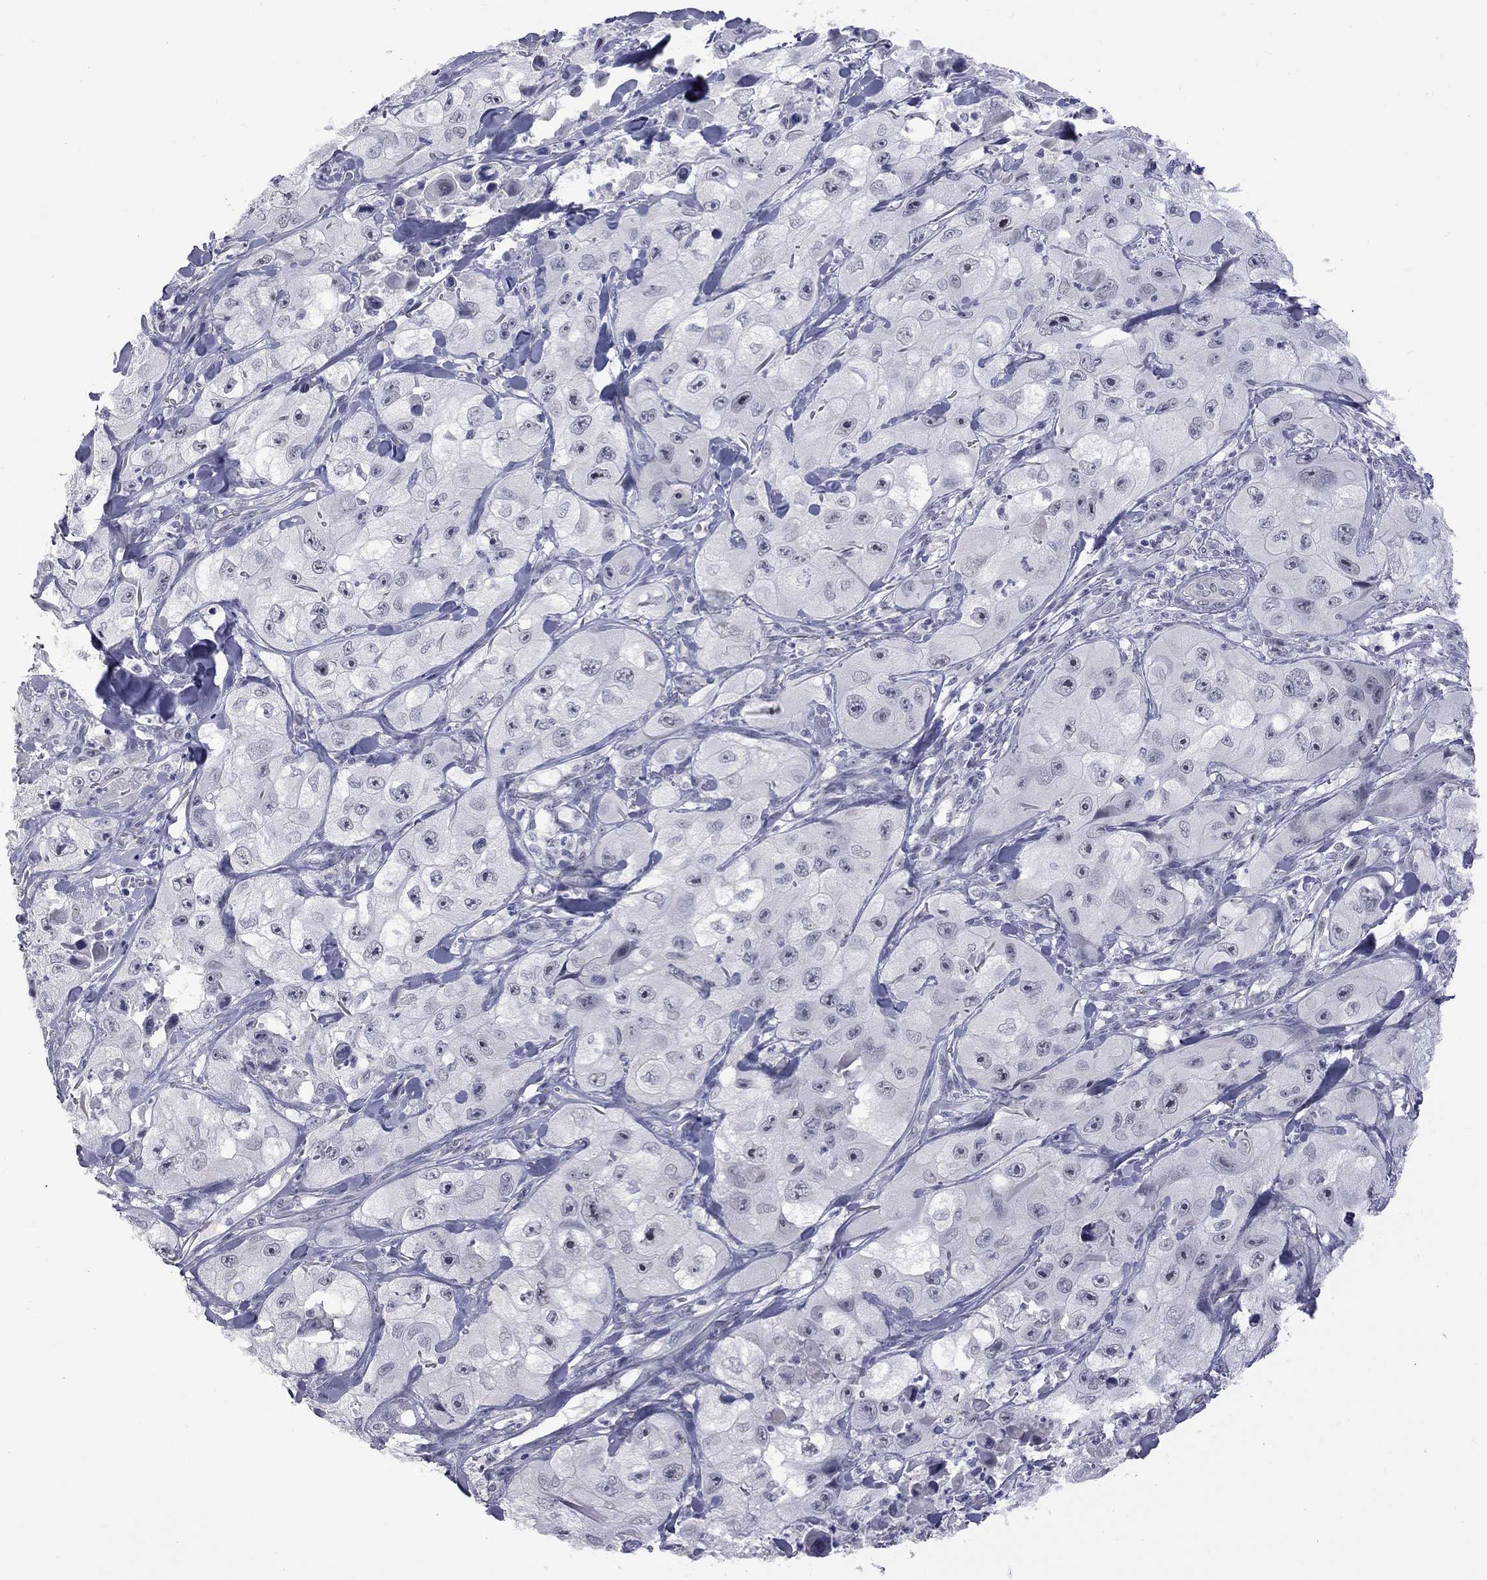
{"staining": {"intensity": "weak", "quantity": "<25%", "location": "nuclear"}, "tissue": "skin cancer", "cell_type": "Tumor cells", "image_type": "cancer", "snomed": [{"axis": "morphology", "description": "Squamous cell carcinoma, NOS"}, {"axis": "topography", "description": "Skin"}, {"axis": "topography", "description": "Subcutis"}], "caption": "An immunohistochemistry (IHC) histopathology image of skin cancer (squamous cell carcinoma) is shown. There is no staining in tumor cells of skin cancer (squamous cell carcinoma). (Brightfield microscopy of DAB IHC at high magnification).", "gene": "GSG1L", "patient": {"sex": "male", "age": 73}}